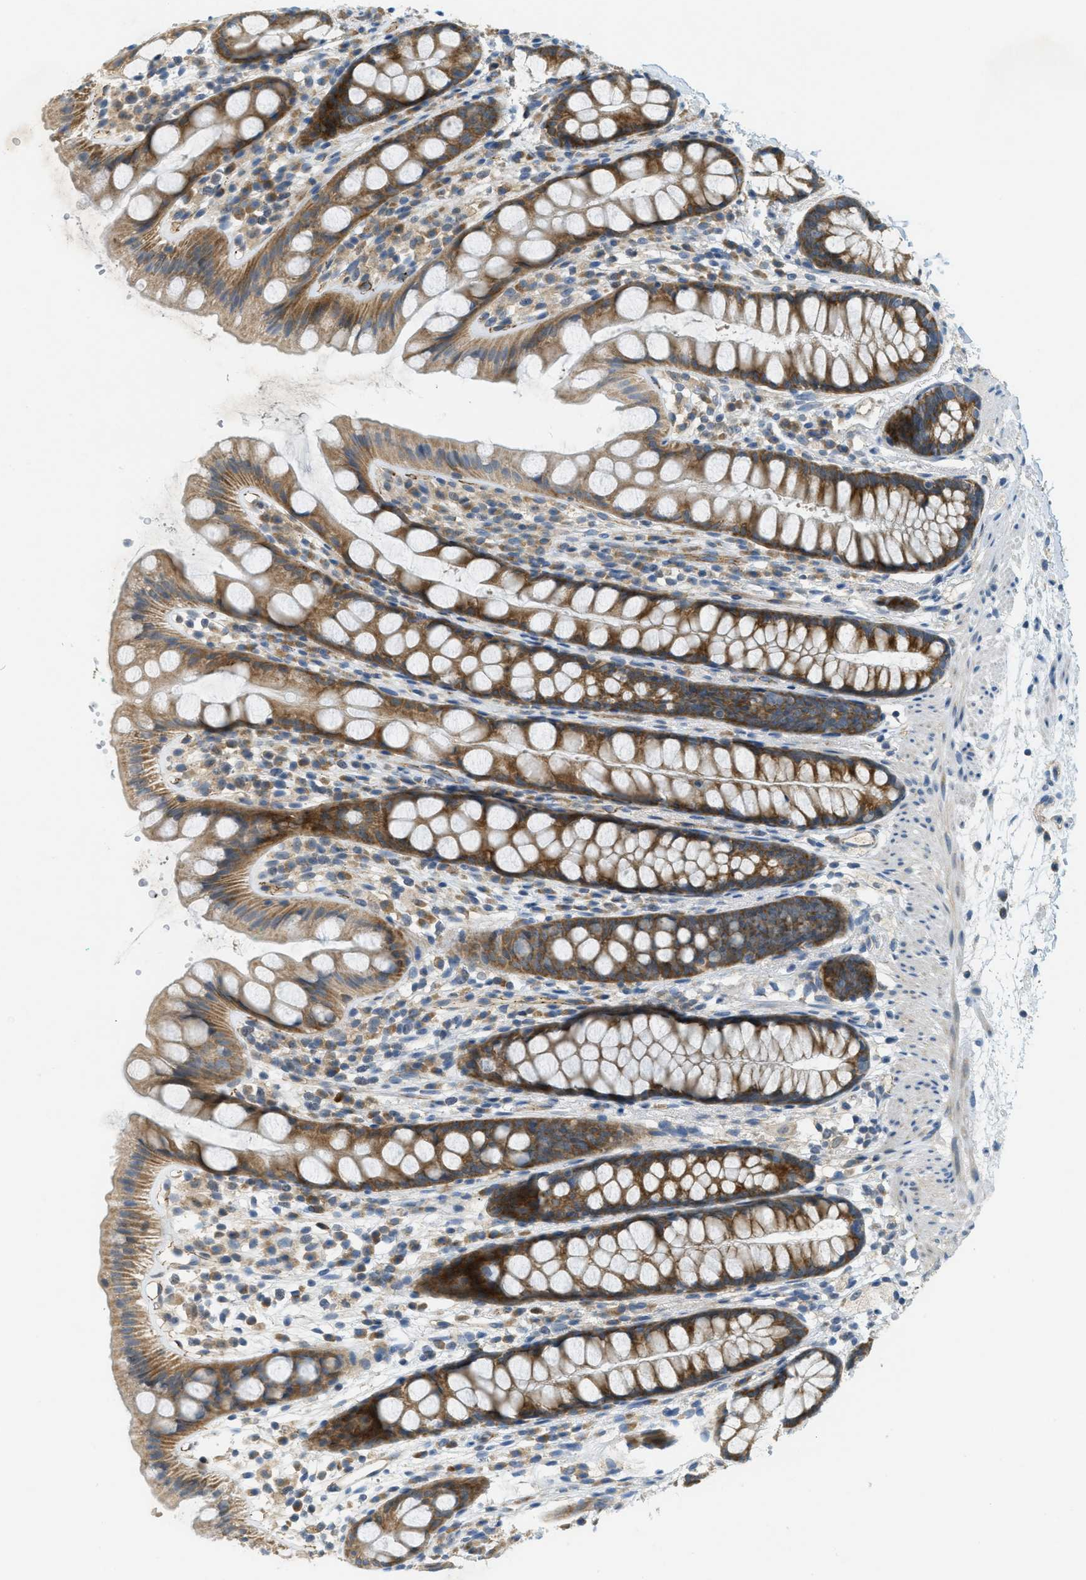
{"staining": {"intensity": "moderate", "quantity": ">75%", "location": "cytoplasmic/membranous"}, "tissue": "rectum", "cell_type": "Glandular cells", "image_type": "normal", "snomed": [{"axis": "morphology", "description": "Normal tissue, NOS"}, {"axis": "topography", "description": "Rectum"}], "caption": "A histopathology image of human rectum stained for a protein reveals moderate cytoplasmic/membranous brown staining in glandular cells.", "gene": "JCAD", "patient": {"sex": "female", "age": 65}}